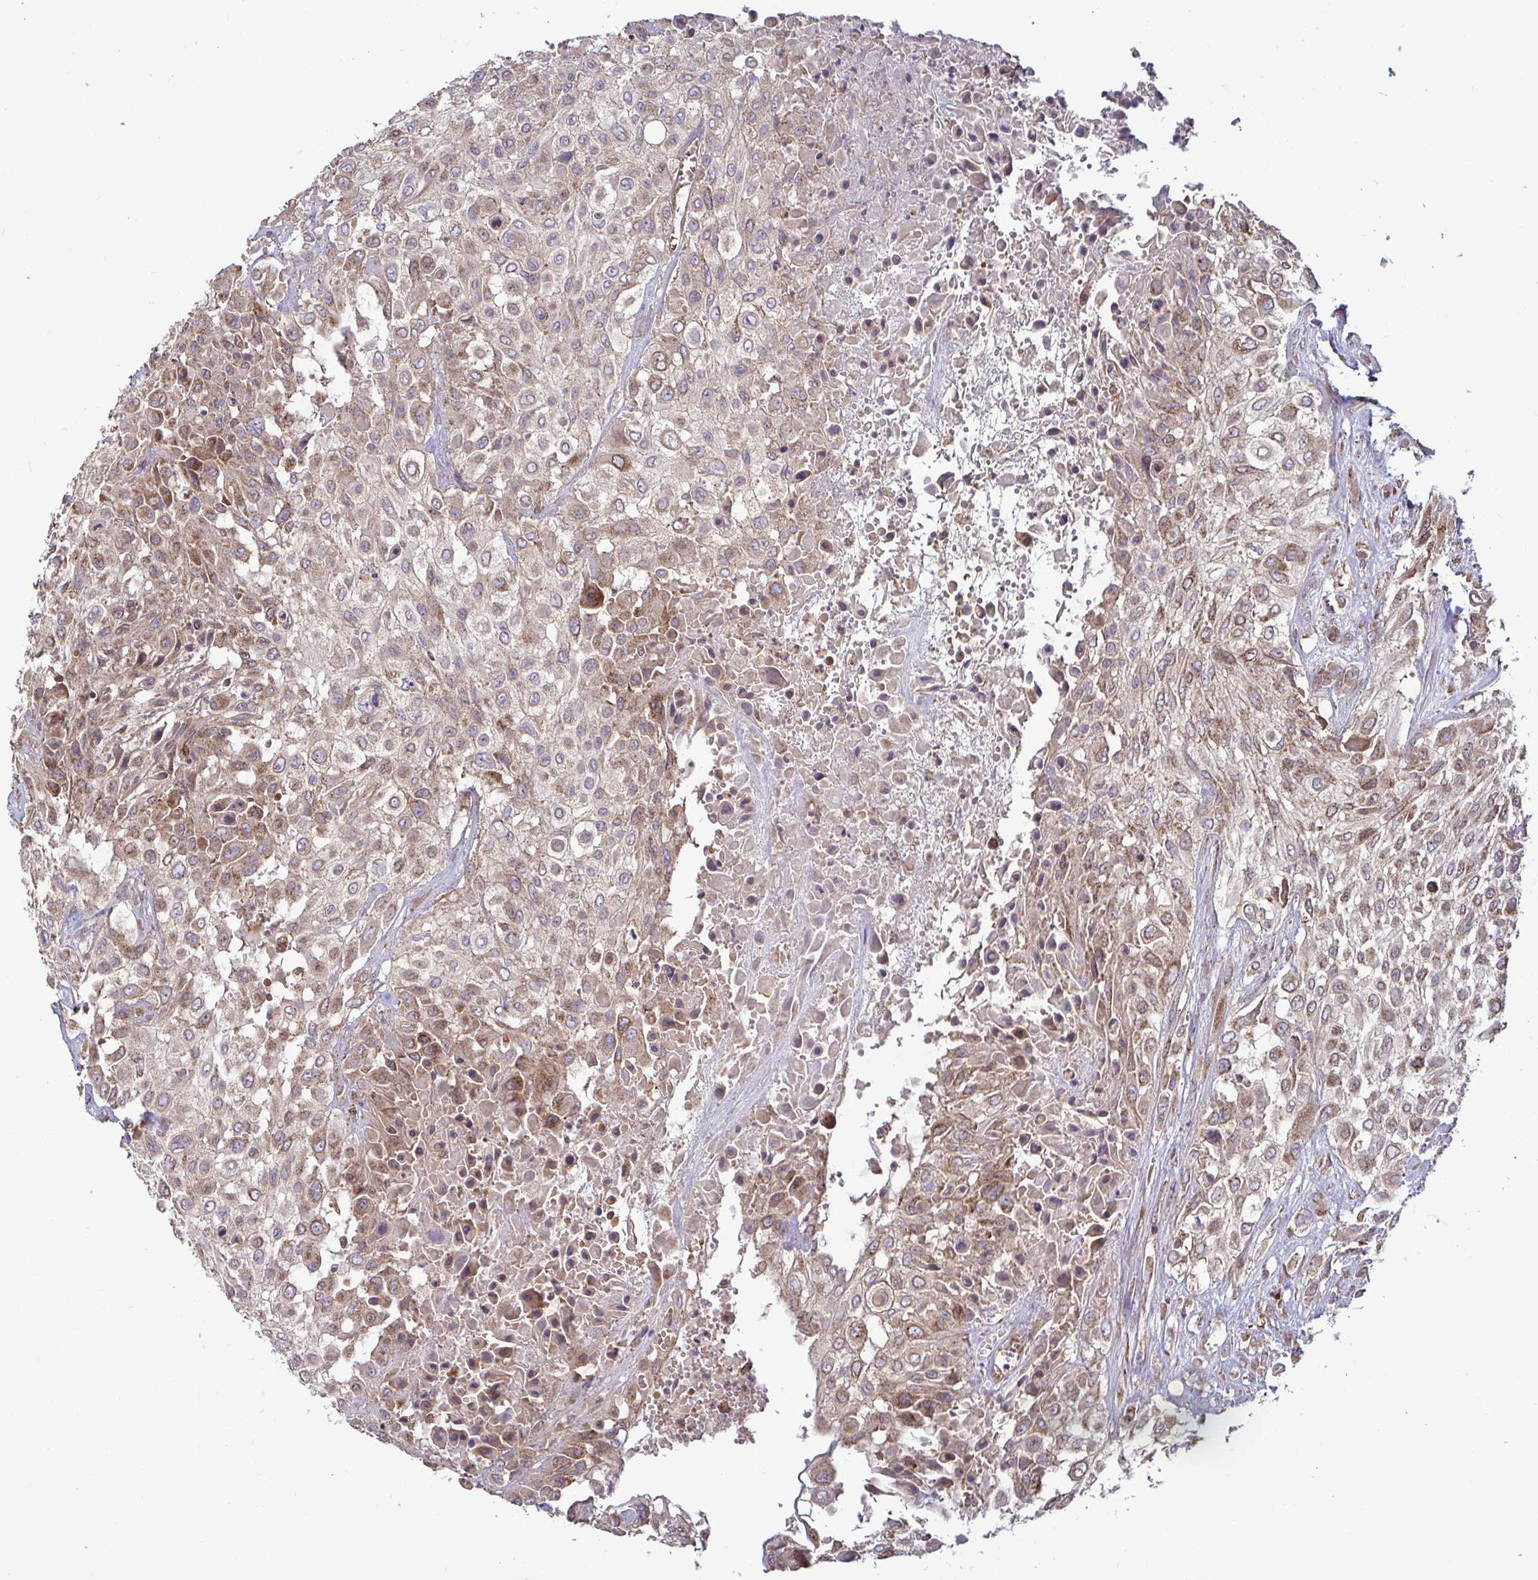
{"staining": {"intensity": "moderate", "quantity": ">75%", "location": "cytoplasmic/membranous"}, "tissue": "urothelial cancer", "cell_type": "Tumor cells", "image_type": "cancer", "snomed": [{"axis": "morphology", "description": "Urothelial carcinoma, High grade"}, {"axis": "topography", "description": "Urinary bladder"}], "caption": "About >75% of tumor cells in human urothelial cancer display moderate cytoplasmic/membranous protein positivity as visualized by brown immunohistochemical staining.", "gene": "SPRY1", "patient": {"sex": "male", "age": 57}}